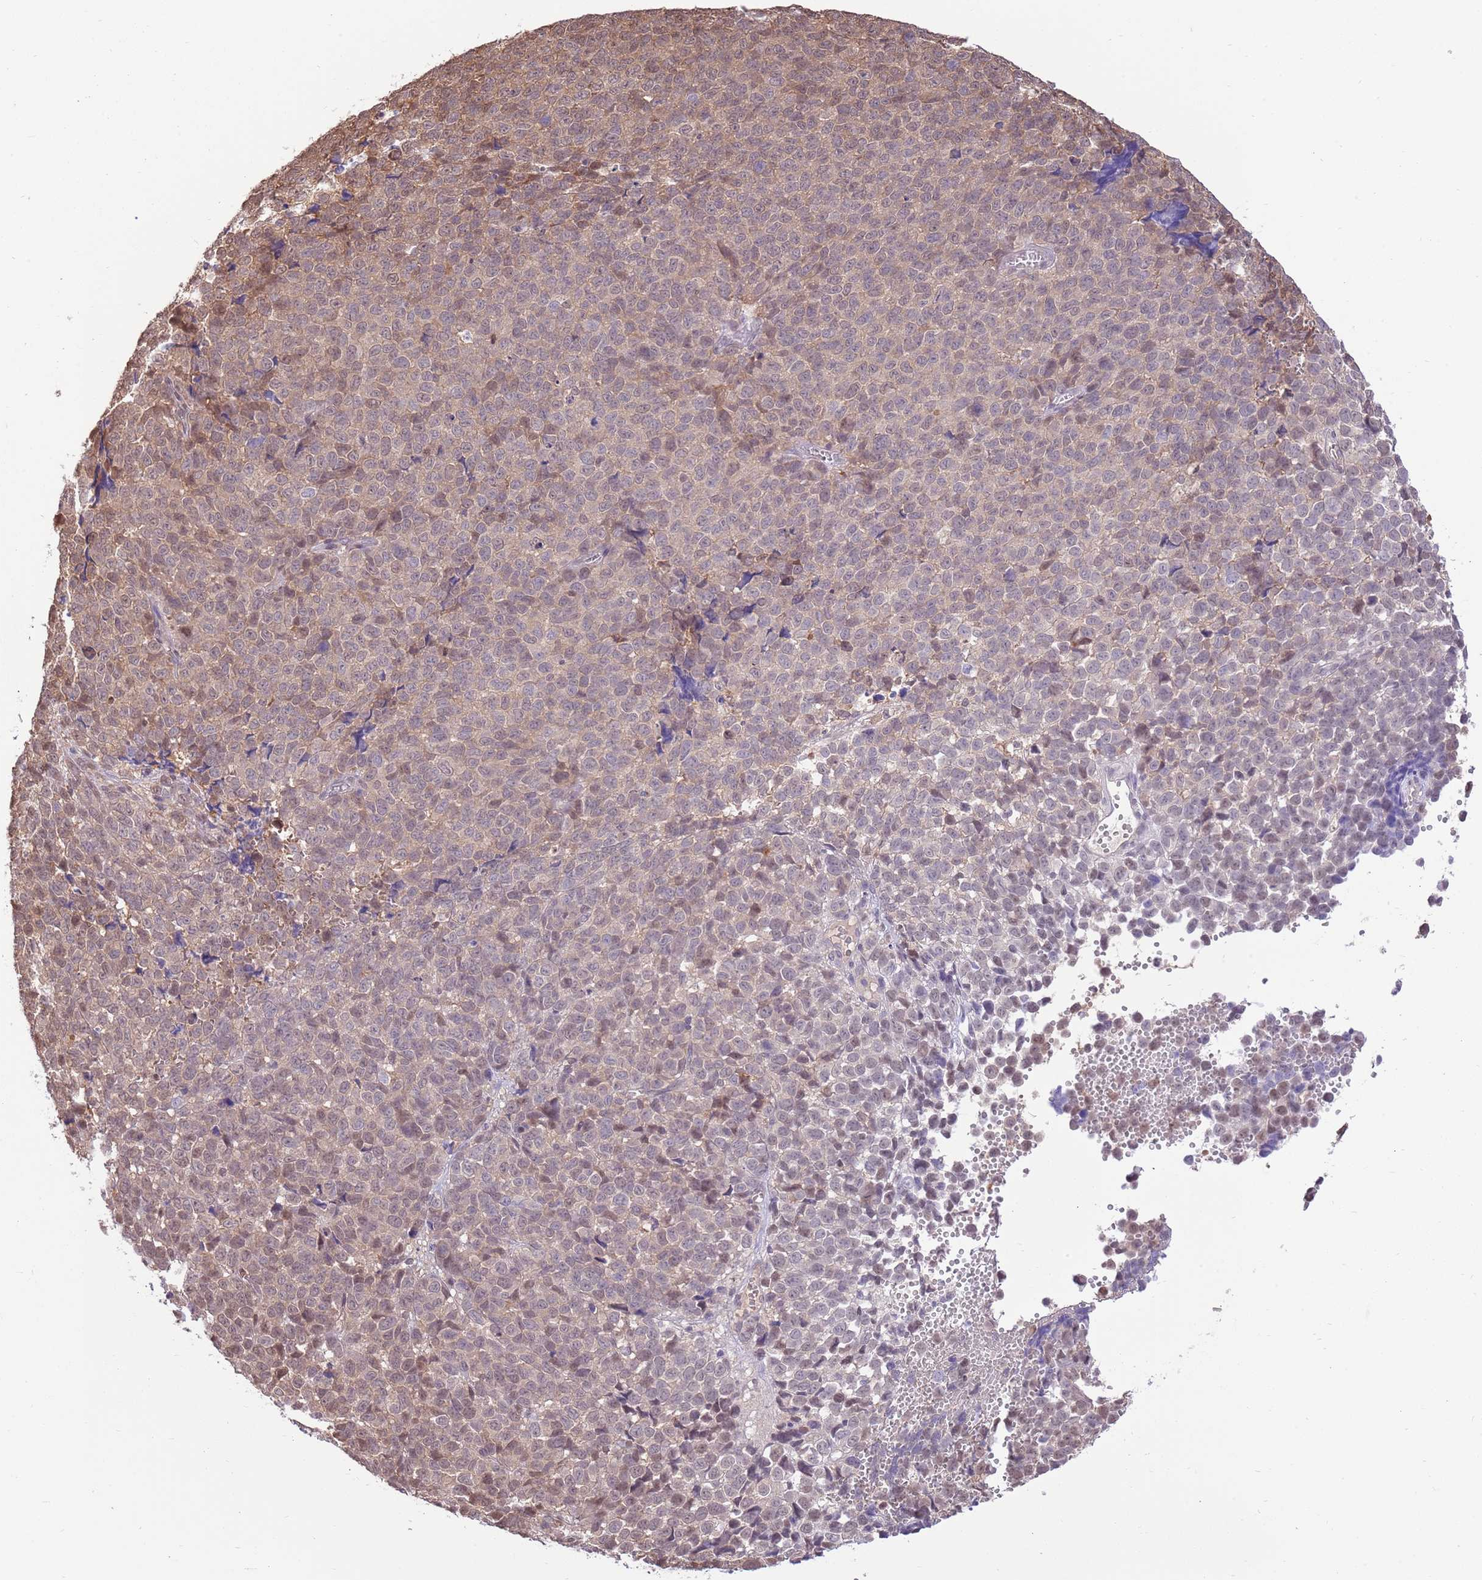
{"staining": {"intensity": "weak", "quantity": "<25%", "location": "cytoplasmic/membranous,nuclear"}, "tissue": "melanoma", "cell_type": "Tumor cells", "image_type": "cancer", "snomed": [{"axis": "morphology", "description": "Malignant melanoma, NOS"}, {"axis": "topography", "description": "Nose, NOS"}], "caption": "IHC image of neoplastic tissue: human melanoma stained with DAB (3,3'-diaminobenzidine) displays no significant protein expression in tumor cells. The staining was performed using DAB to visualize the protein expression in brown, while the nuclei were stained in blue with hematoxylin (Magnification: 20x).", "gene": "NSFL1C", "patient": {"sex": "female", "age": 48}}